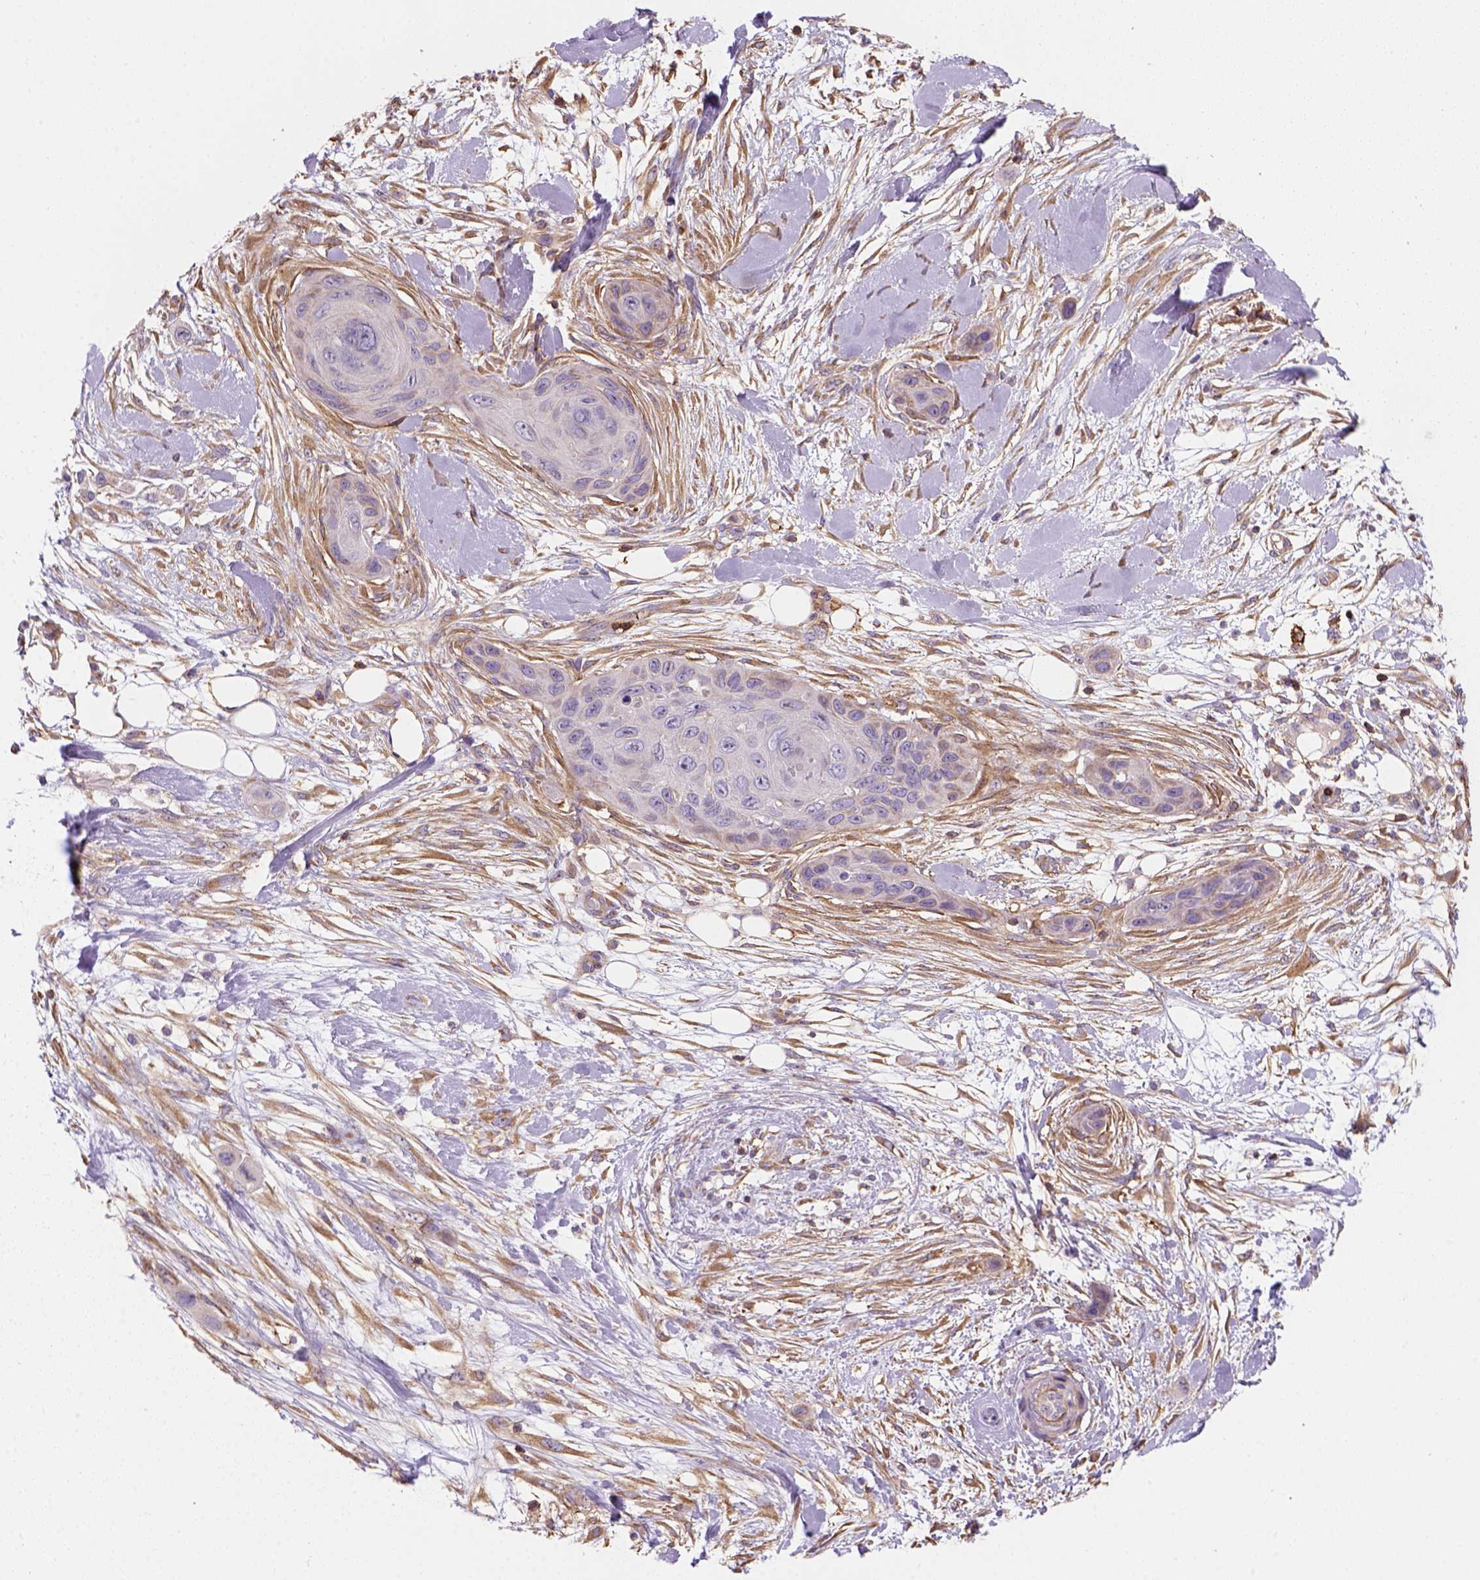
{"staining": {"intensity": "negative", "quantity": "none", "location": "none"}, "tissue": "skin cancer", "cell_type": "Tumor cells", "image_type": "cancer", "snomed": [{"axis": "morphology", "description": "Squamous cell carcinoma, NOS"}, {"axis": "topography", "description": "Skin"}], "caption": "Immunohistochemistry (IHC) micrograph of squamous cell carcinoma (skin) stained for a protein (brown), which shows no staining in tumor cells.", "gene": "GPRC5D", "patient": {"sex": "male", "age": 82}}